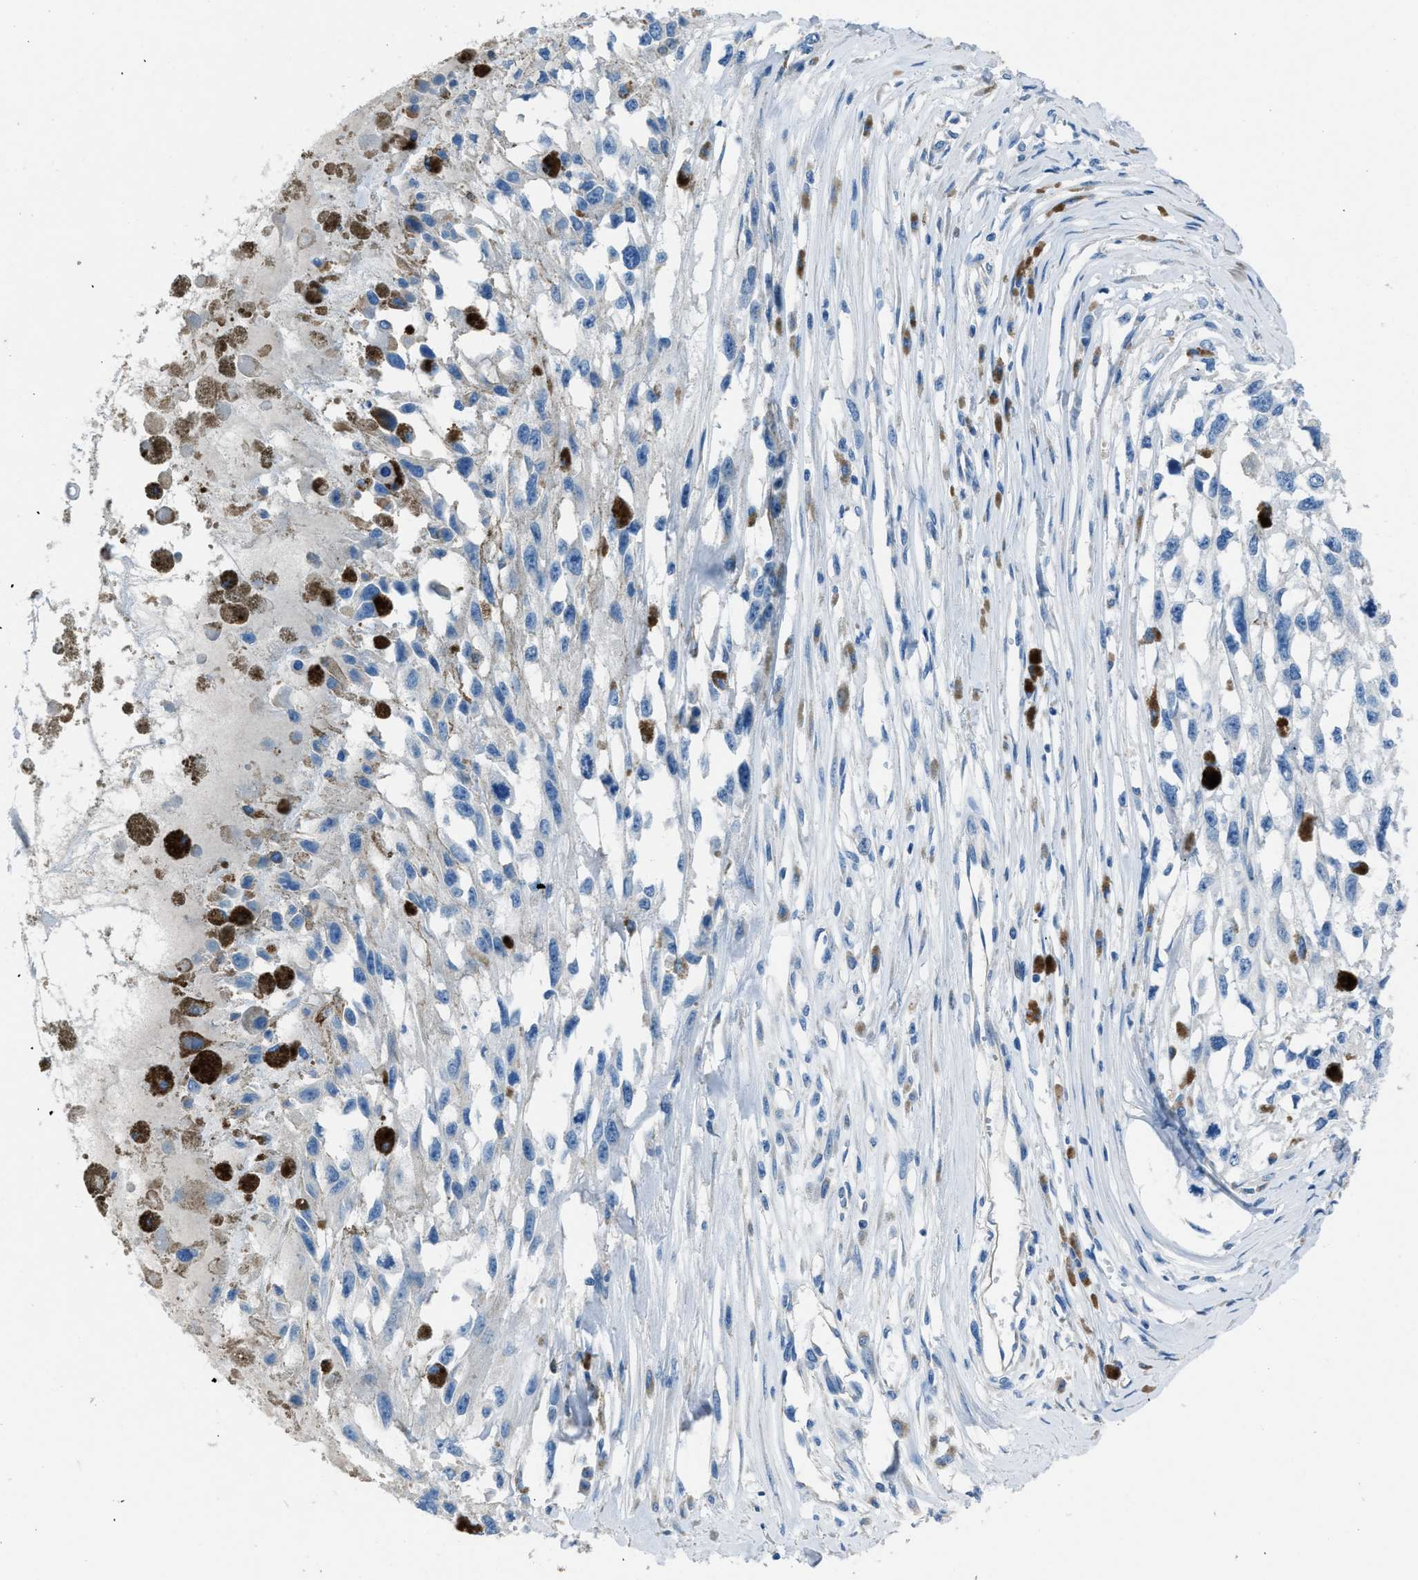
{"staining": {"intensity": "negative", "quantity": "none", "location": "none"}, "tissue": "melanoma", "cell_type": "Tumor cells", "image_type": "cancer", "snomed": [{"axis": "morphology", "description": "Malignant melanoma, Metastatic site"}, {"axis": "topography", "description": "Lymph node"}], "caption": "Melanoma was stained to show a protein in brown. There is no significant positivity in tumor cells.", "gene": "AMACR", "patient": {"sex": "male", "age": 59}}